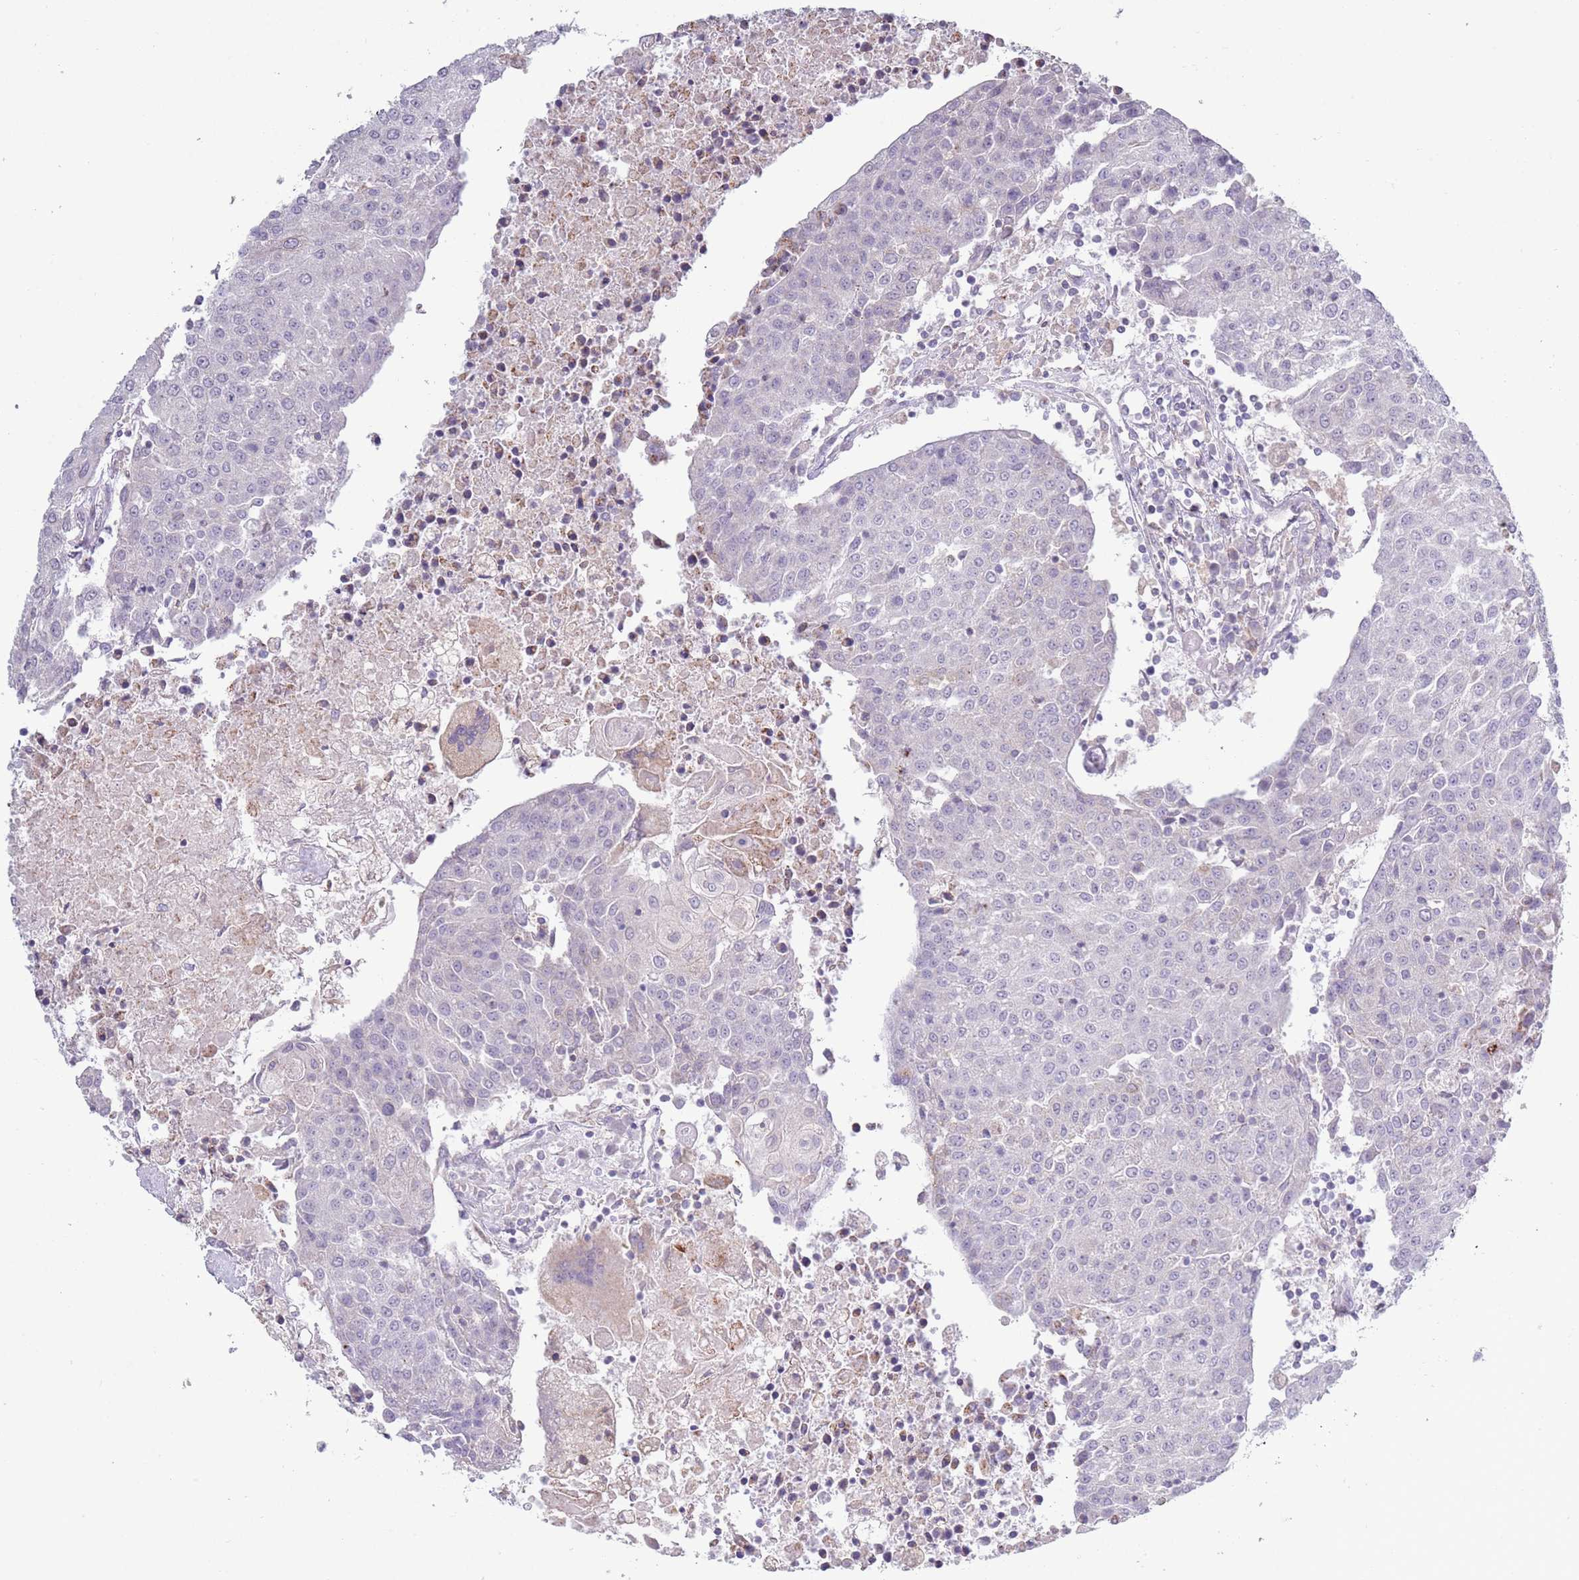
{"staining": {"intensity": "negative", "quantity": "none", "location": "none"}, "tissue": "urothelial cancer", "cell_type": "Tumor cells", "image_type": "cancer", "snomed": [{"axis": "morphology", "description": "Urothelial carcinoma, High grade"}, {"axis": "topography", "description": "Urinary bladder"}], "caption": "Tumor cells show no significant protein positivity in urothelial cancer.", "gene": "ACSBG1", "patient": {"sex": "female", "age": 85}}